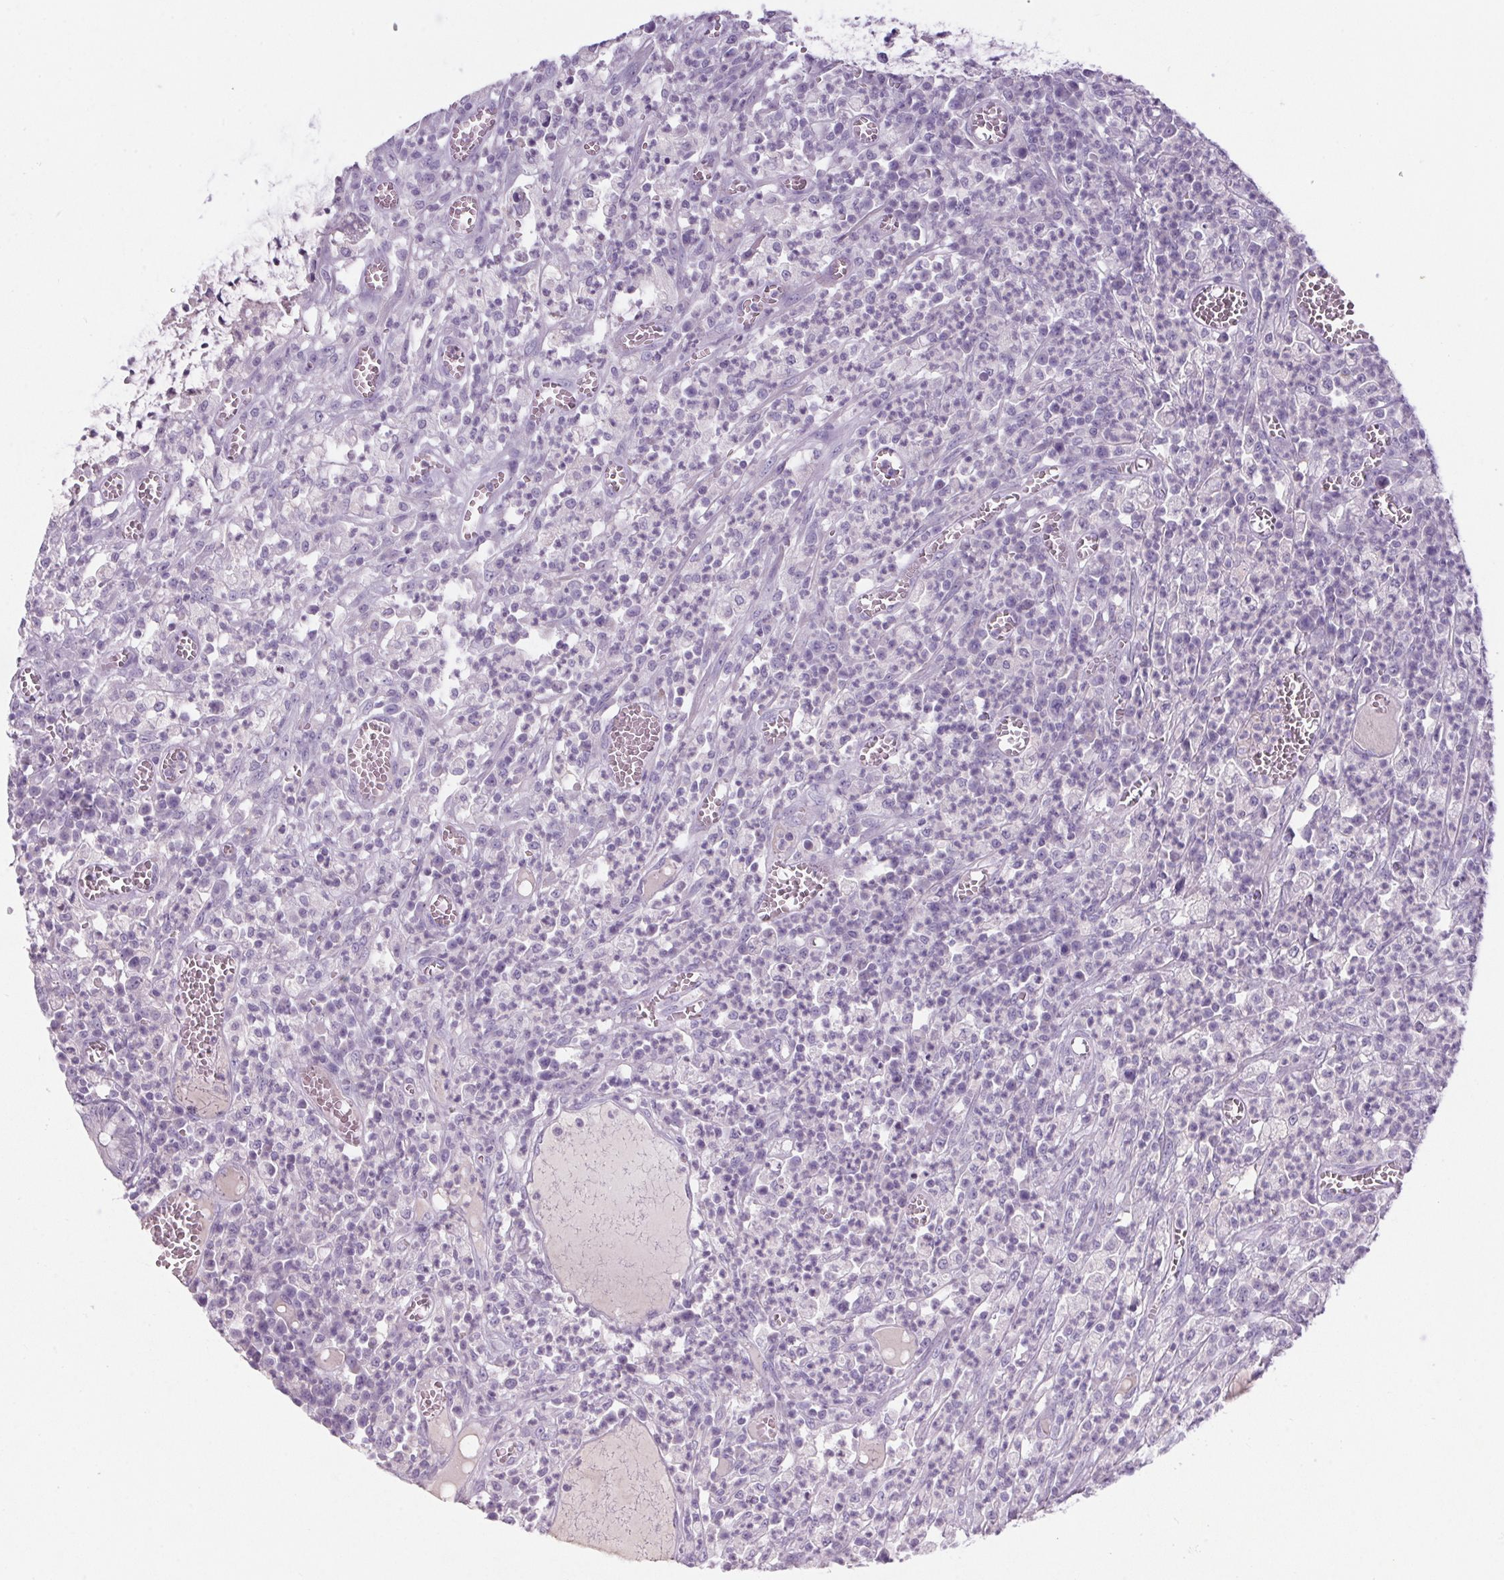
{"staining": {"intensity": "negative", "quantity": "none", "location": "none"}, "tissue": "colorectal cancer", "cell_type": "Tumor cells", "image_type": "cancer", "snomed": [{"axis": "morphology", "description": "Normal tissue, NOS"}, {"axis": "morphology", "description": "Adenocarcinoma, NOS"}, {"axis": "topography", "description": "Colon"}], "caption": "Tumor cells show no significant protein positivity in adenocarcinoma (colorectal).", "gene": "RPTN", "patient": {"sex": "male", "age": 65}}